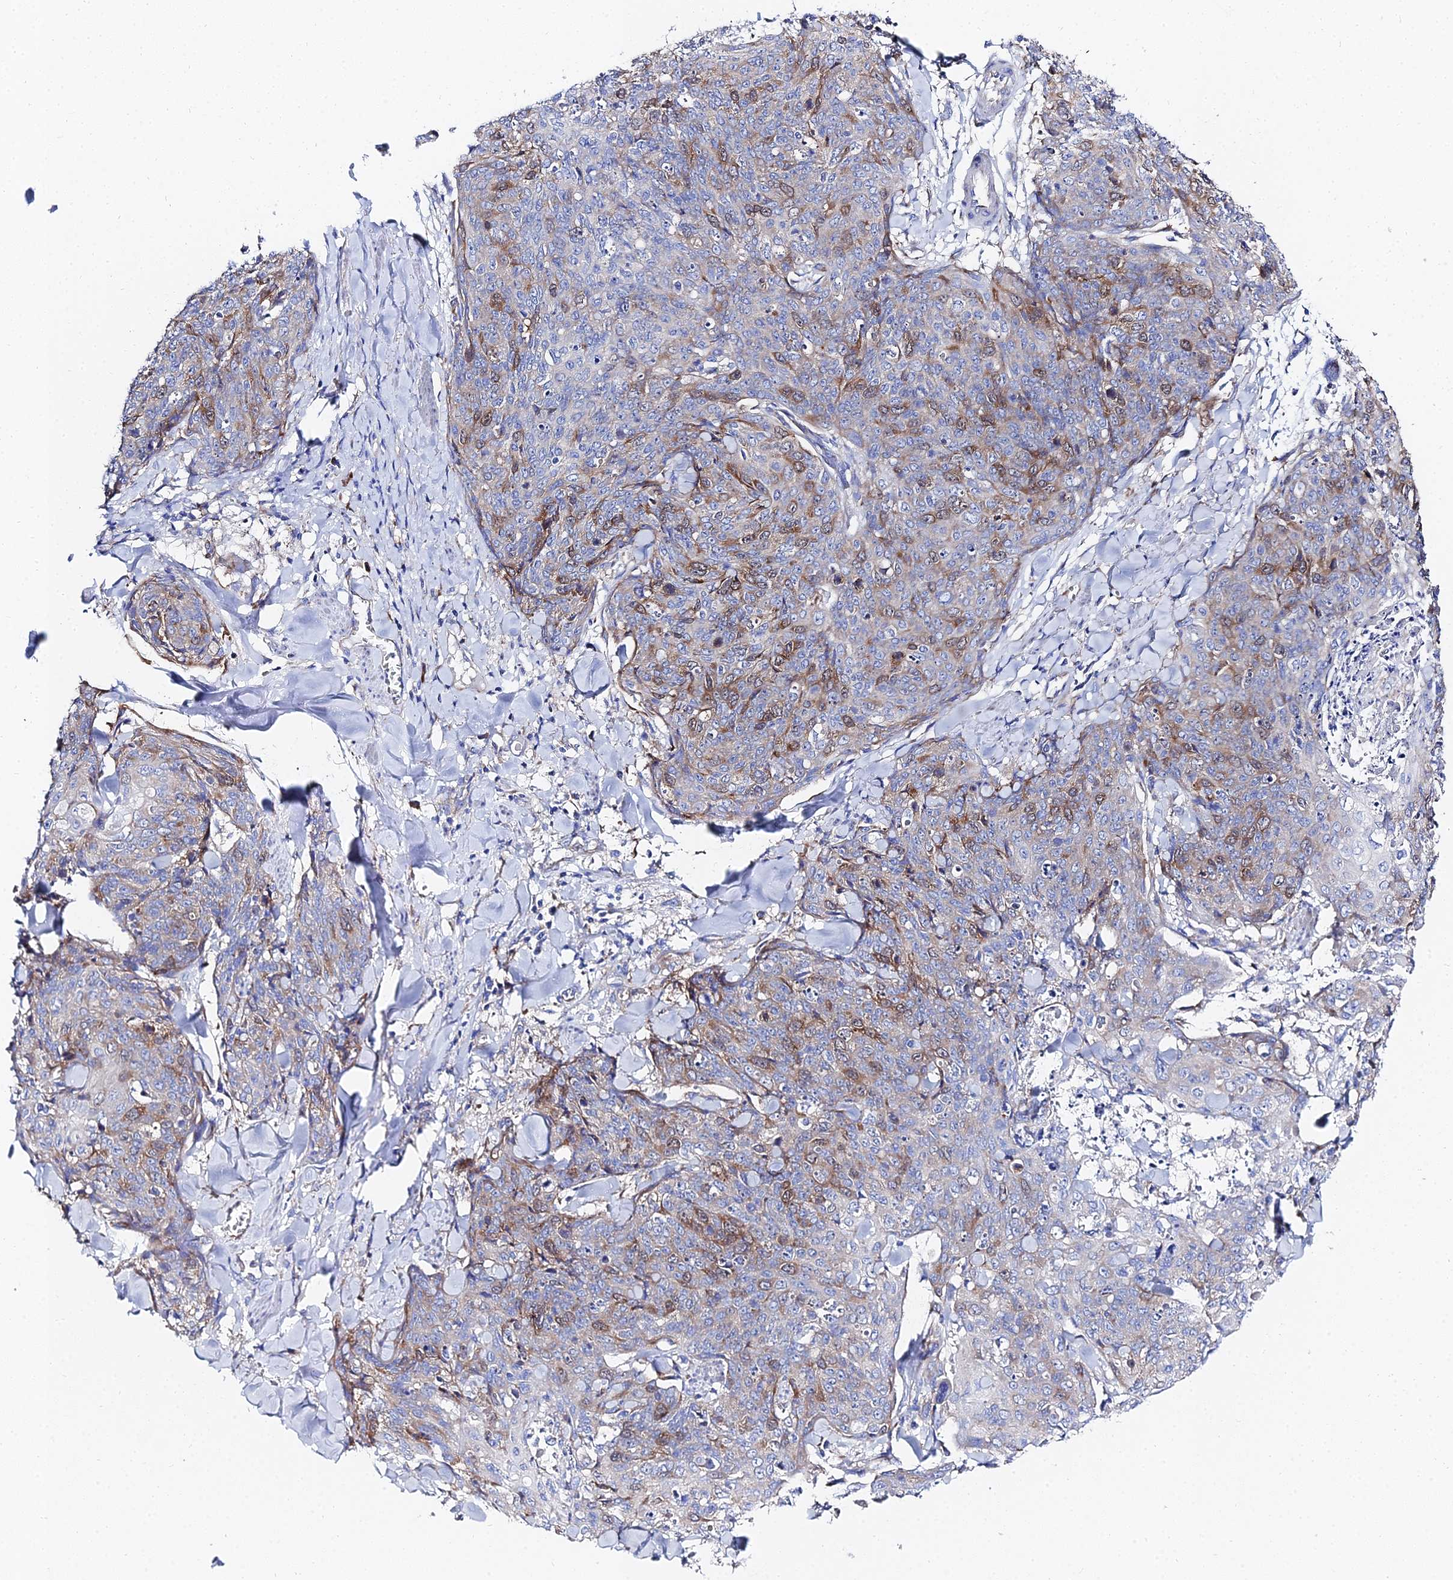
{"staining": {"intensity": "moderate", "quantity": "<25%", "location": "cytoplasmic/membranous"}, "tissue": "skin cancer", "cell_type": "Tumor cells", "image_type": "cancer", "snomed": [{"axis": "morphology", "description": "Squamous cell carcinoma, NOS"}, {"axis": "topography", "description": "Skin"}, {"axis": "topography", "description": "Vulva"}], "caption": "A high-resolution photomicrograph shows IHC staining of skin cancer (squamous cell carcinoma), which exhibits moderate cytoplasmic/membranous positivity in about <25% of tumor cells.", "gene": "PTTG1", "patient": {"sex": "female", "age": 85}}